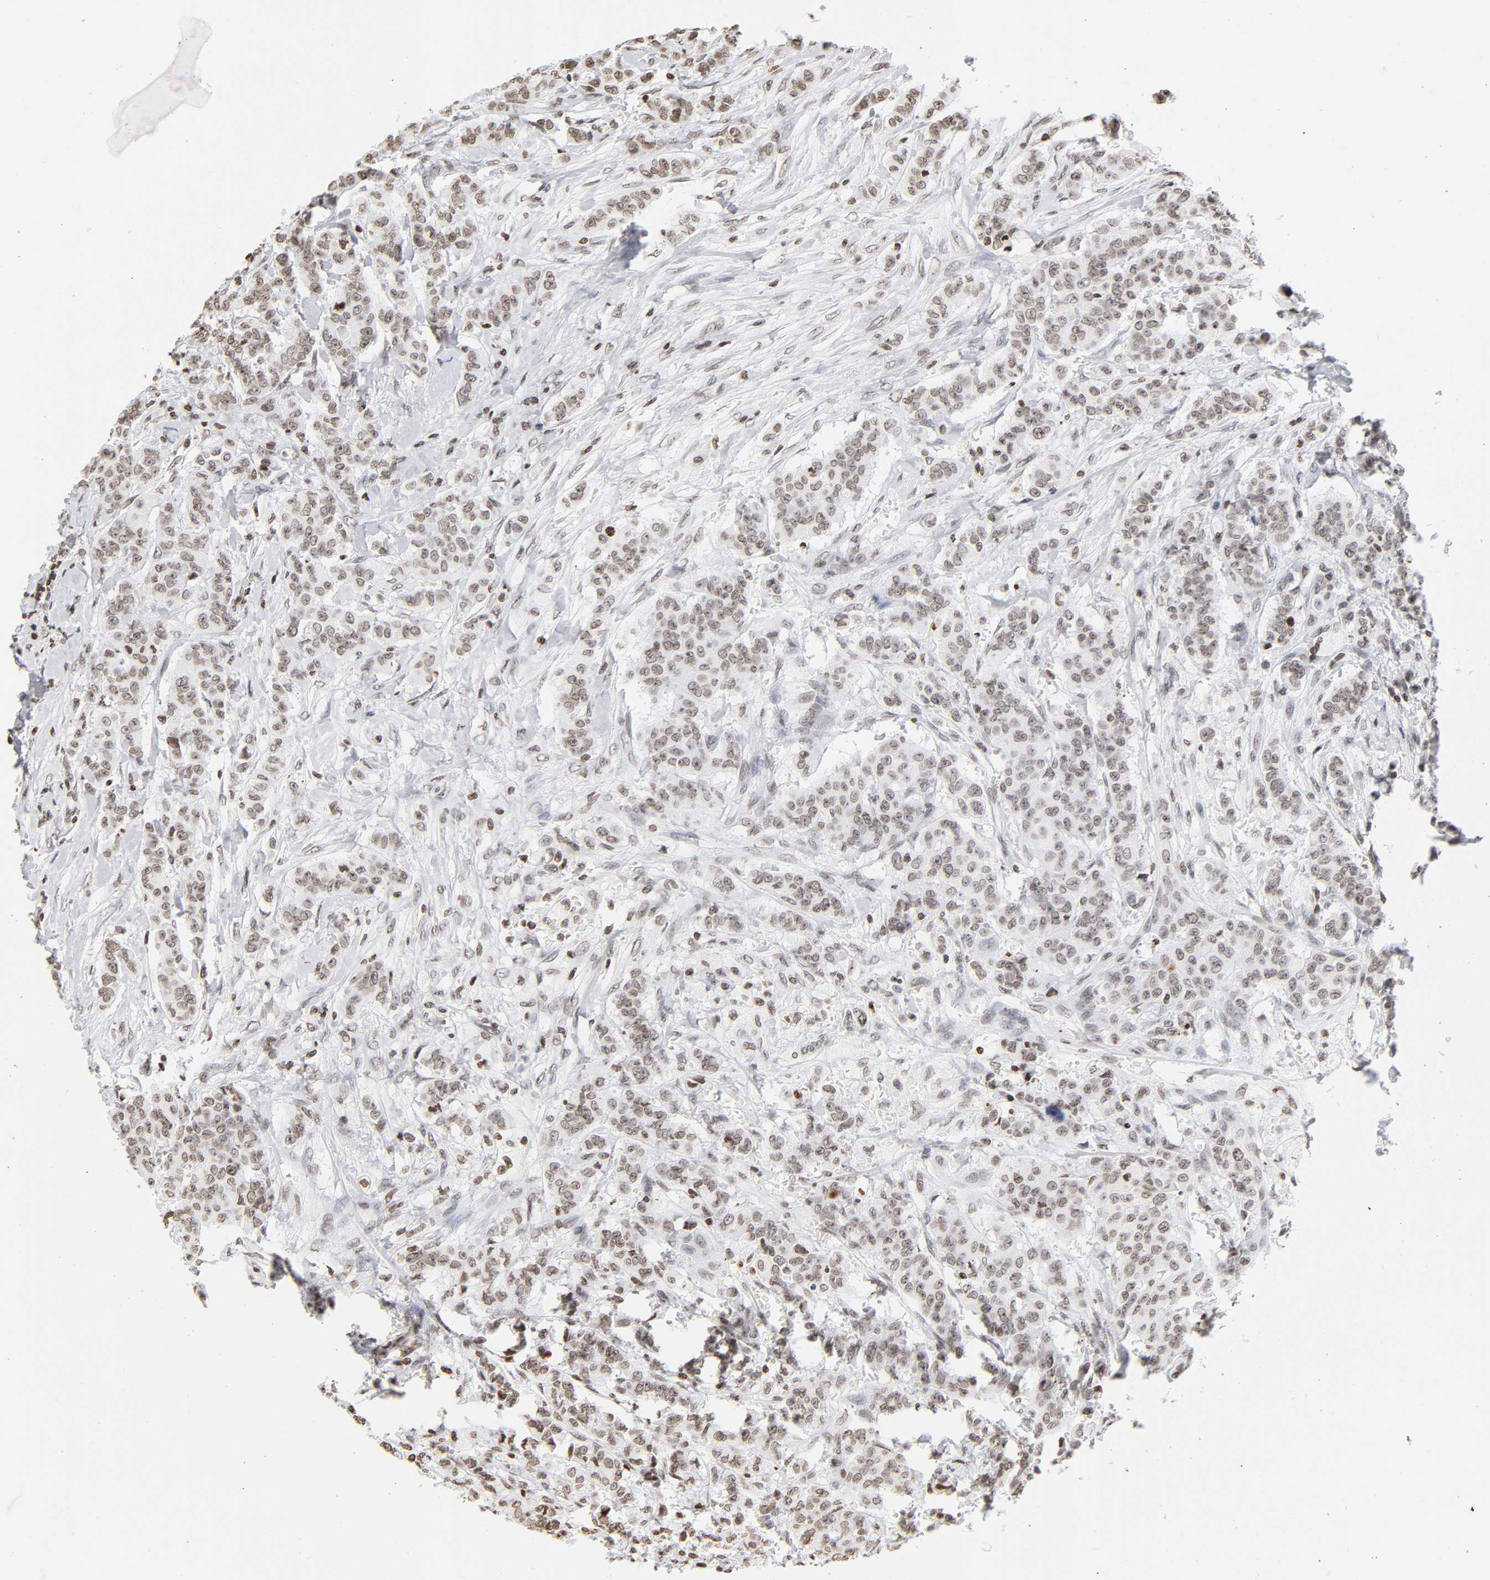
{"staining": {"intensity": "weak", "quantity": ">75%", "location": "nuclear"}, "tissue": "breast cancer", "cell_type": "Tumor cells", "image_type": "cancer", "snomed": [{"axis": "morphology", "description": "Duct carcinoma"}, {"axis": "topography", "description": "Breast"}], "caption": "This histopathology image reveals IHC staining of intraductal carcinoma (breast), with low weak nuclear staining in approximately >75% of tumor cells.", "gene": "H2AC12", "patient": {"sex": "female", "age": 40}}